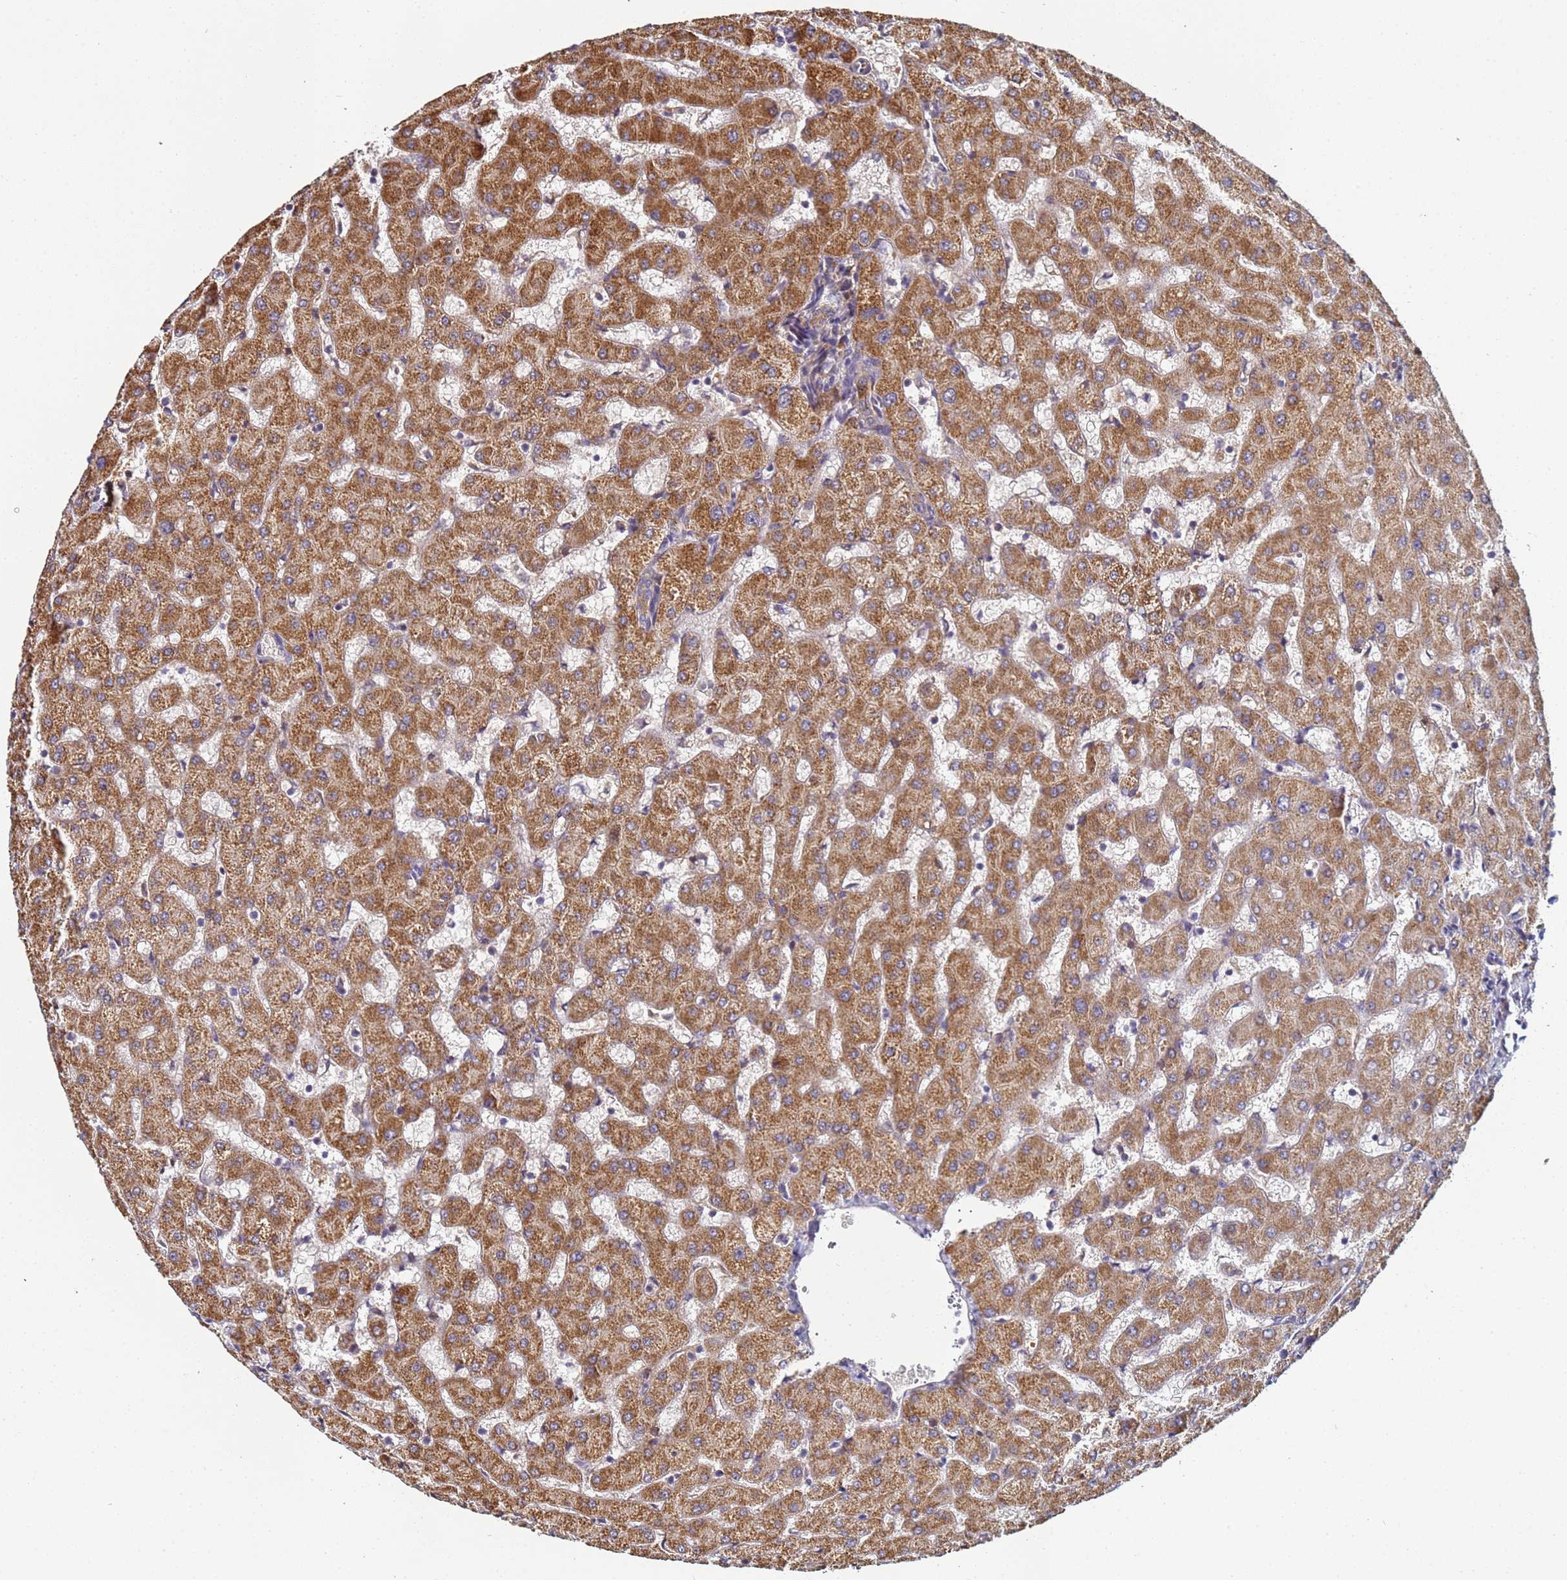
{"staining": {"intensity": "moderate", "quantity": ">75%", "location": "cytoplasmic/membranous"}, "tissue": "liver", "cell_type": "Cholangiocytes", "image_type": "normal", "snomed": [{"axis": "morphology", "description": "Normal tissue, NOS"}, {"axis": "topography", "description": "Liver"}], "caption": "Protein analysis of benign liver exhibits moderate cytoplasmic/membranous staining in about >75% of cholangiocytes. Nuclei are stained in blue.", "gene": "OSER1", "patient": {"sex": "female", "age": 63}}